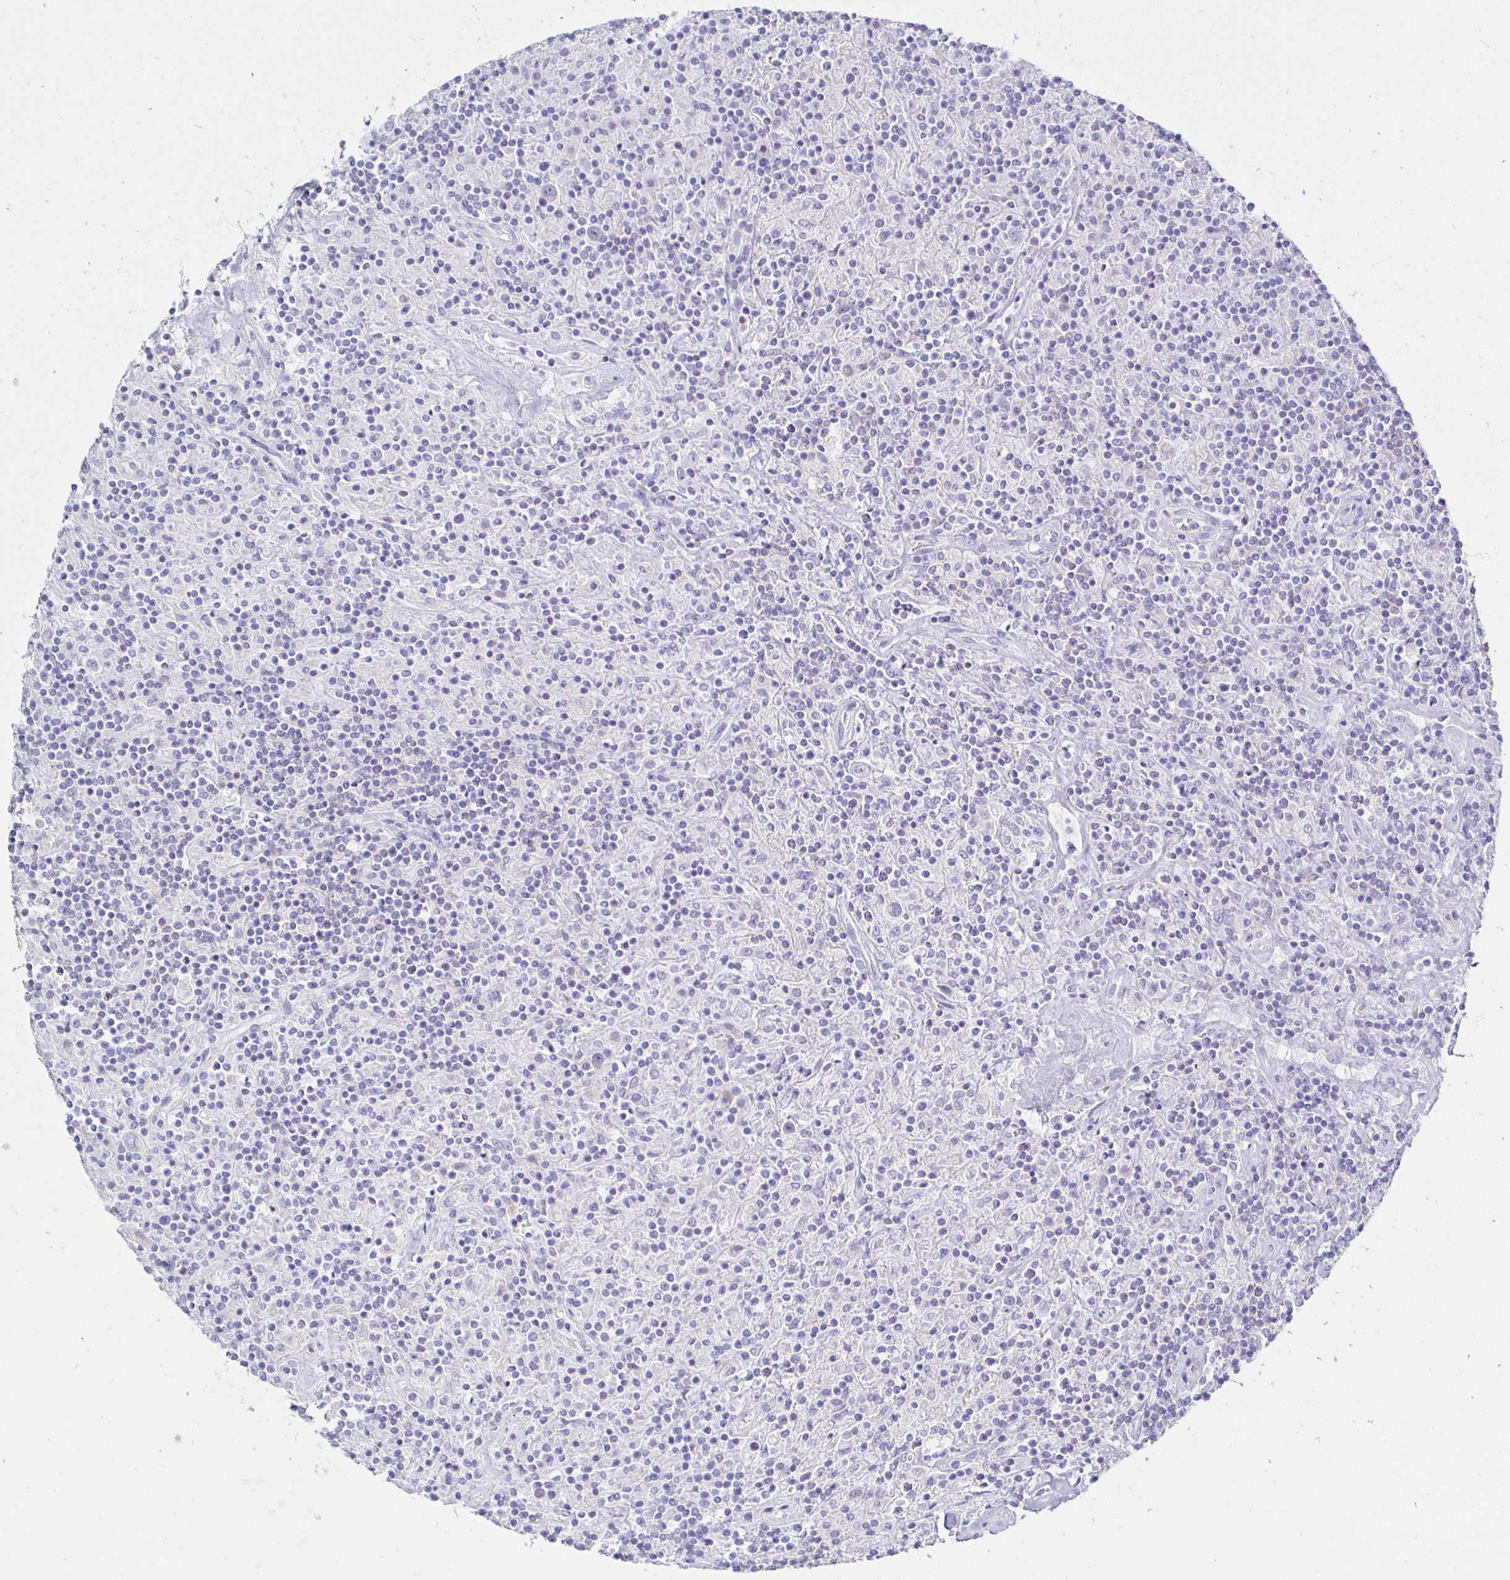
{"staining": {"intensity": "negative", "quantity": "none", "location": "none"}, "tissue": "lymphoma", "cell_type": "Tumor cells", "image_type": "cancer", "snomed": [{"axis": "morphology", "description": "Hodgkin's disease, NOS"}, {"axis": "topography", "description": "Lymph node"}], "caption": "Micrograph shows no protein positivity in tumor cells of lymphoma tissue.", "gene": "CR2", "patient": {"sex": "male", "age": 70}}